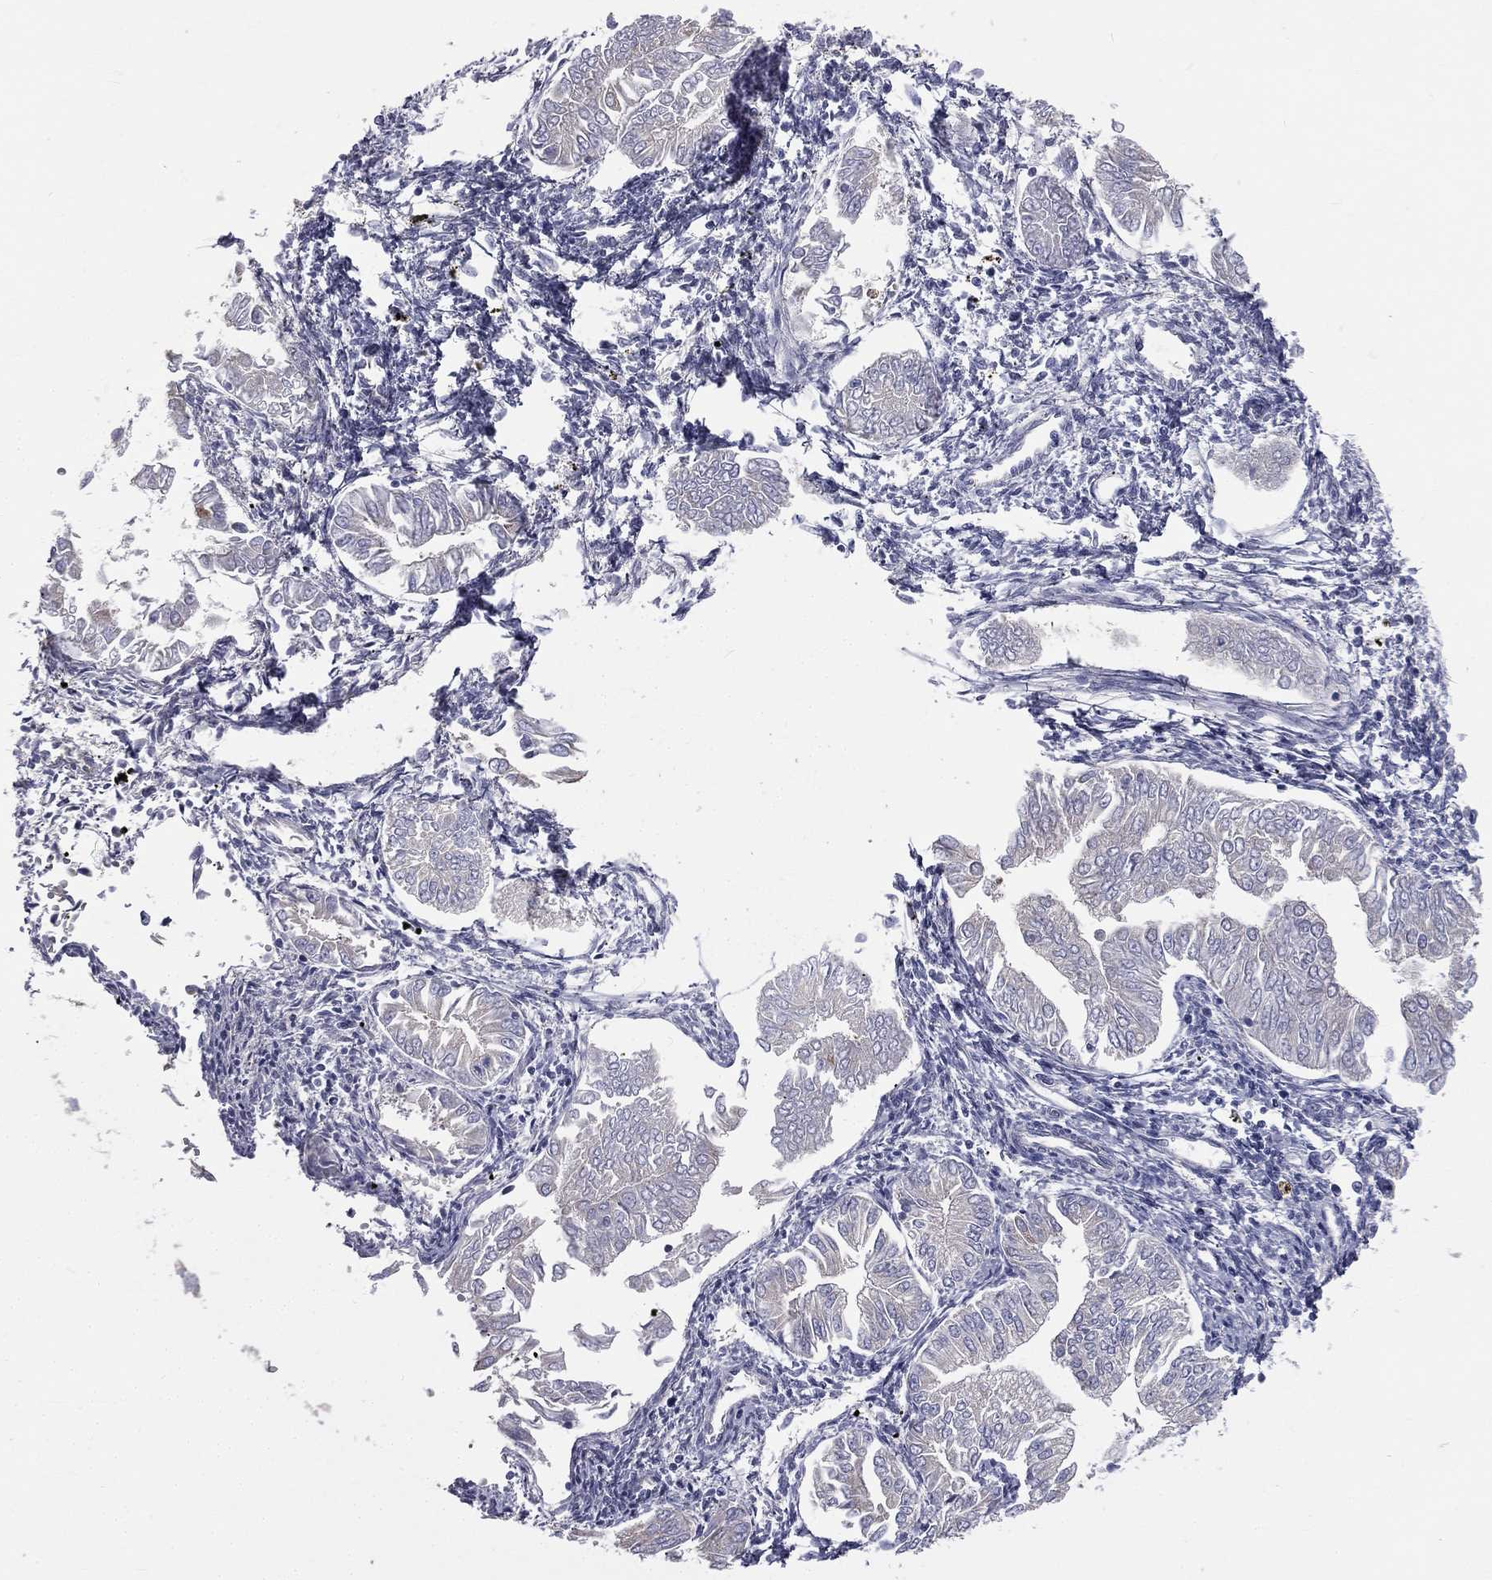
{"staining": {"intensity": "negative", "quantity": "none", "location": "none"}, "tissue": "endometrial cancer", "cell_type": "Tumor cells", "image_type": "cancer", "snomed": [{"axis": "morphology", "description": "Adenocarcinoma, NOS"}, {"axis": "topography", "description": "Endometrium"}], "caption": "Immunohistochemistry photomicrograph of human endometrial adenocarcinoma stained for a protein (brown), which shows no positivity in tumor cells. Nuclei are stained in blue.", "gene": "MUC13", "patient": {"sex": "female", "age": 53}}